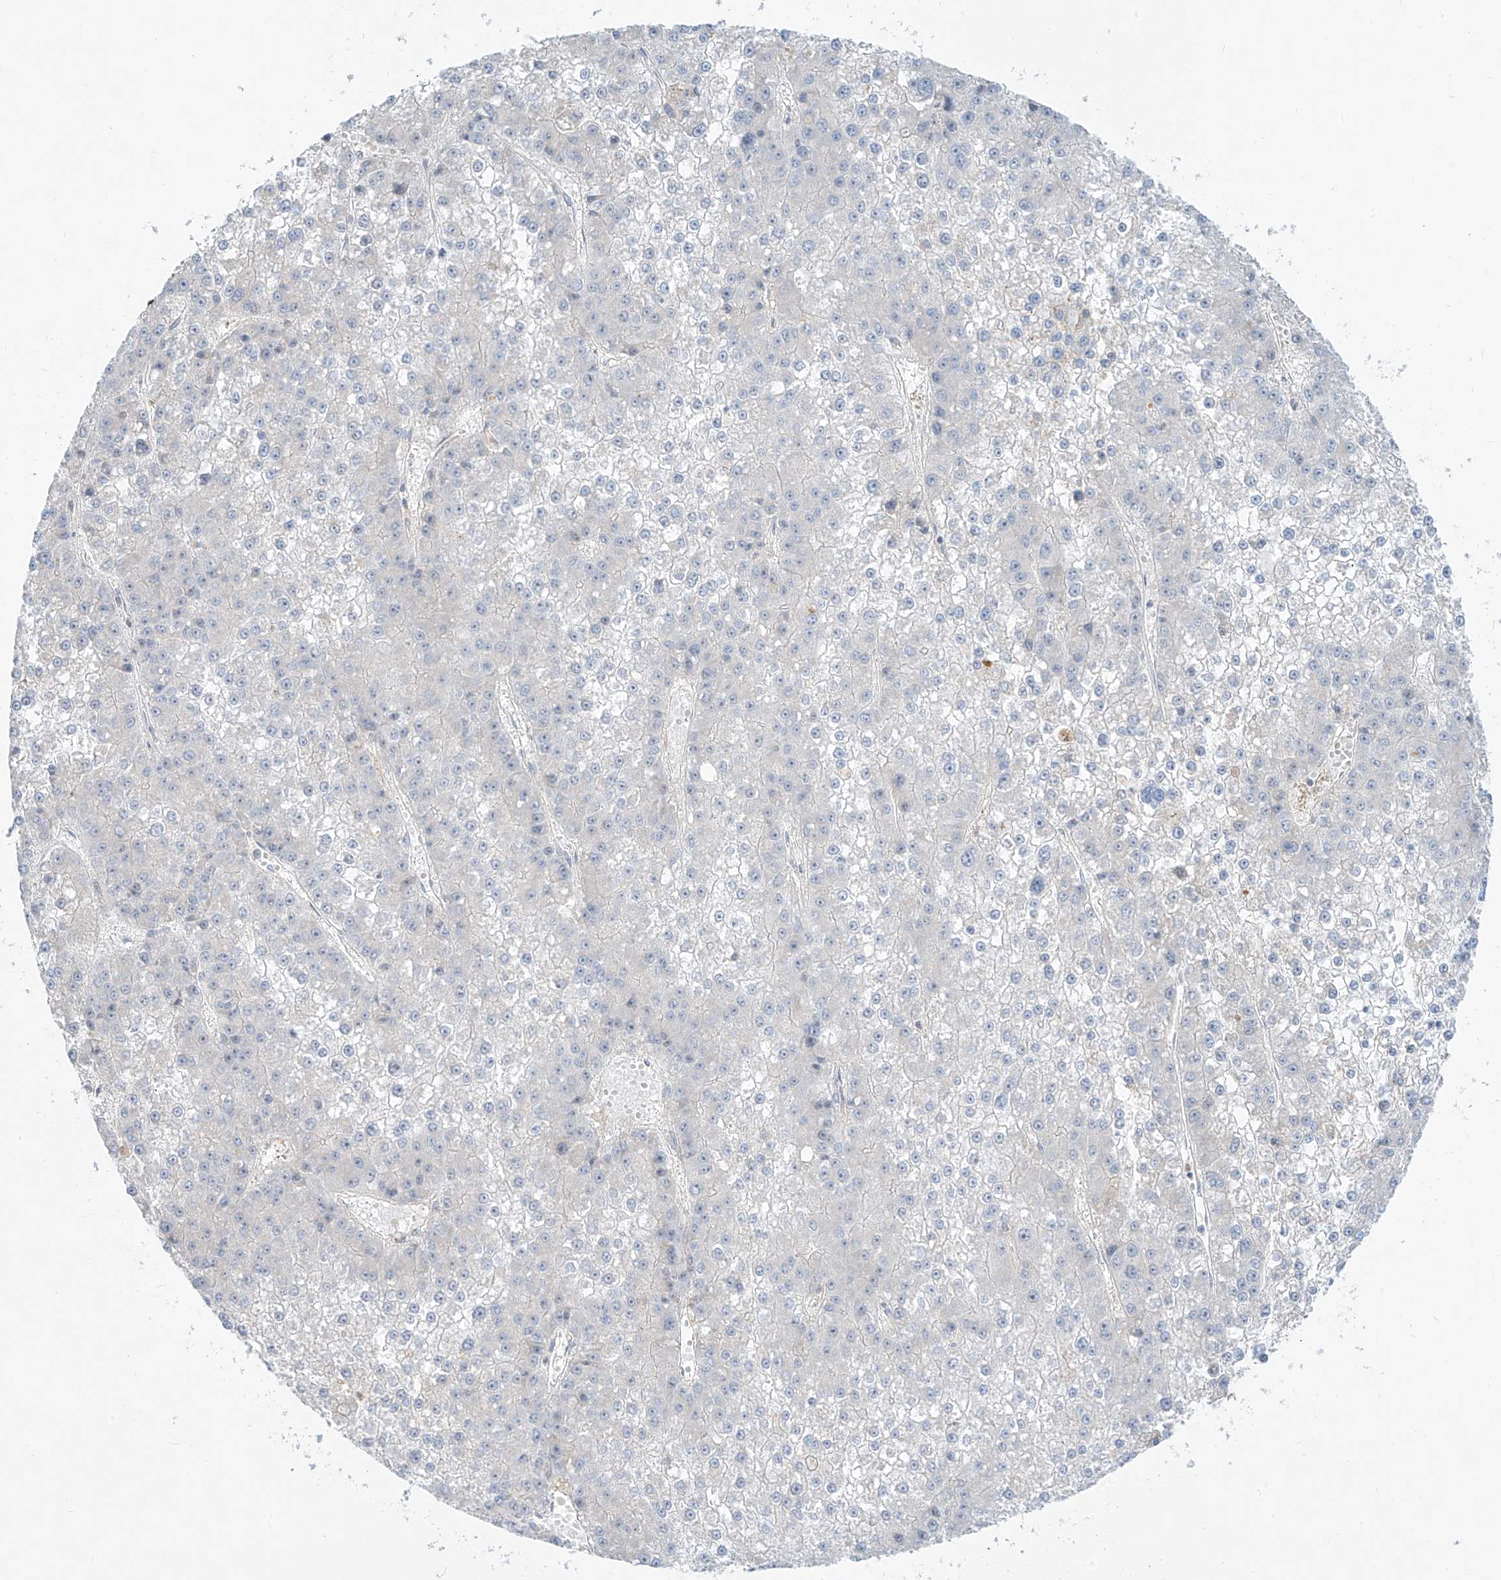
{"staining": {"intensity": "negative", "quantity": "none", "location": "none"}, "tissue": "liver cancer", "cell_type": "Tumor cells", "image_type": "cancer", "snomed": [{"axis": "morphology", "description": "Carcinoma, Hepatocellular, NOS"}, {"axis": "topography", "description": "Liver"}], "caption": "Tumor cells are negative for brown protein staining in hepatocellular carcinoma (liver). (DAB immunohistochemistry visualized using brightfield microscopy, high magnification).", "gene": "C2orf42", "patient": {"sex": "female", "age": 73}}